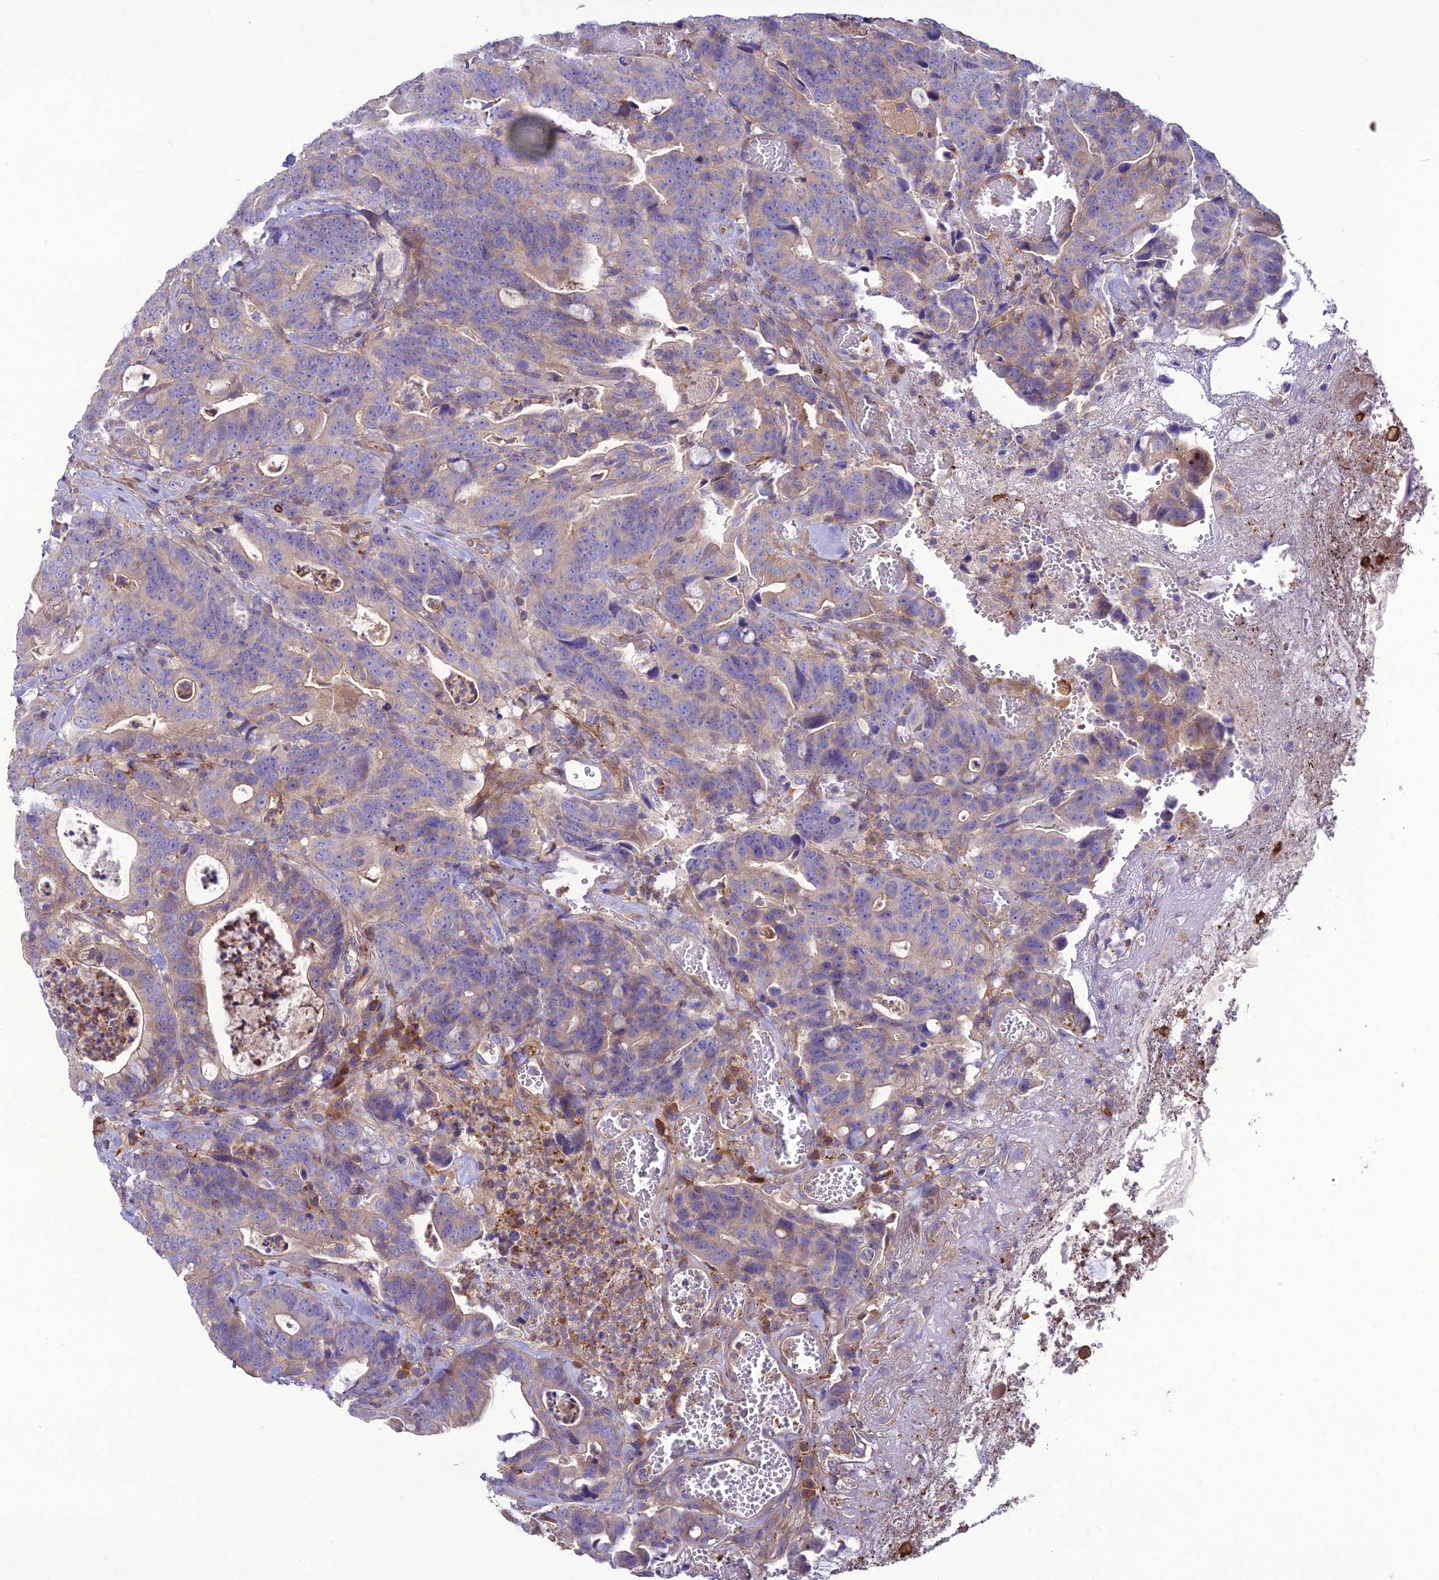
{"staining": {"intensity": "weak", "quantity": "<25%", "location": "cytoplasmic/membranous"}, "tissue": "colorectal cancer", "cell_type": "Tumor cells", "image_type": "cancer", "snomed": [{"axis": "morphology", "description": "Adenocarcinoma, NOS"}, {"axis": "topography", "description": "Colon"}], "caption": "High magnification brightfield microscopy of colorectal adenocarcinoma stained with DAB (brown) and counterstained with hematoxylin (blue): tumor cells show no significant expression.", "gene": "GDF6", "patient": {"sex": "female", "age": 82}}